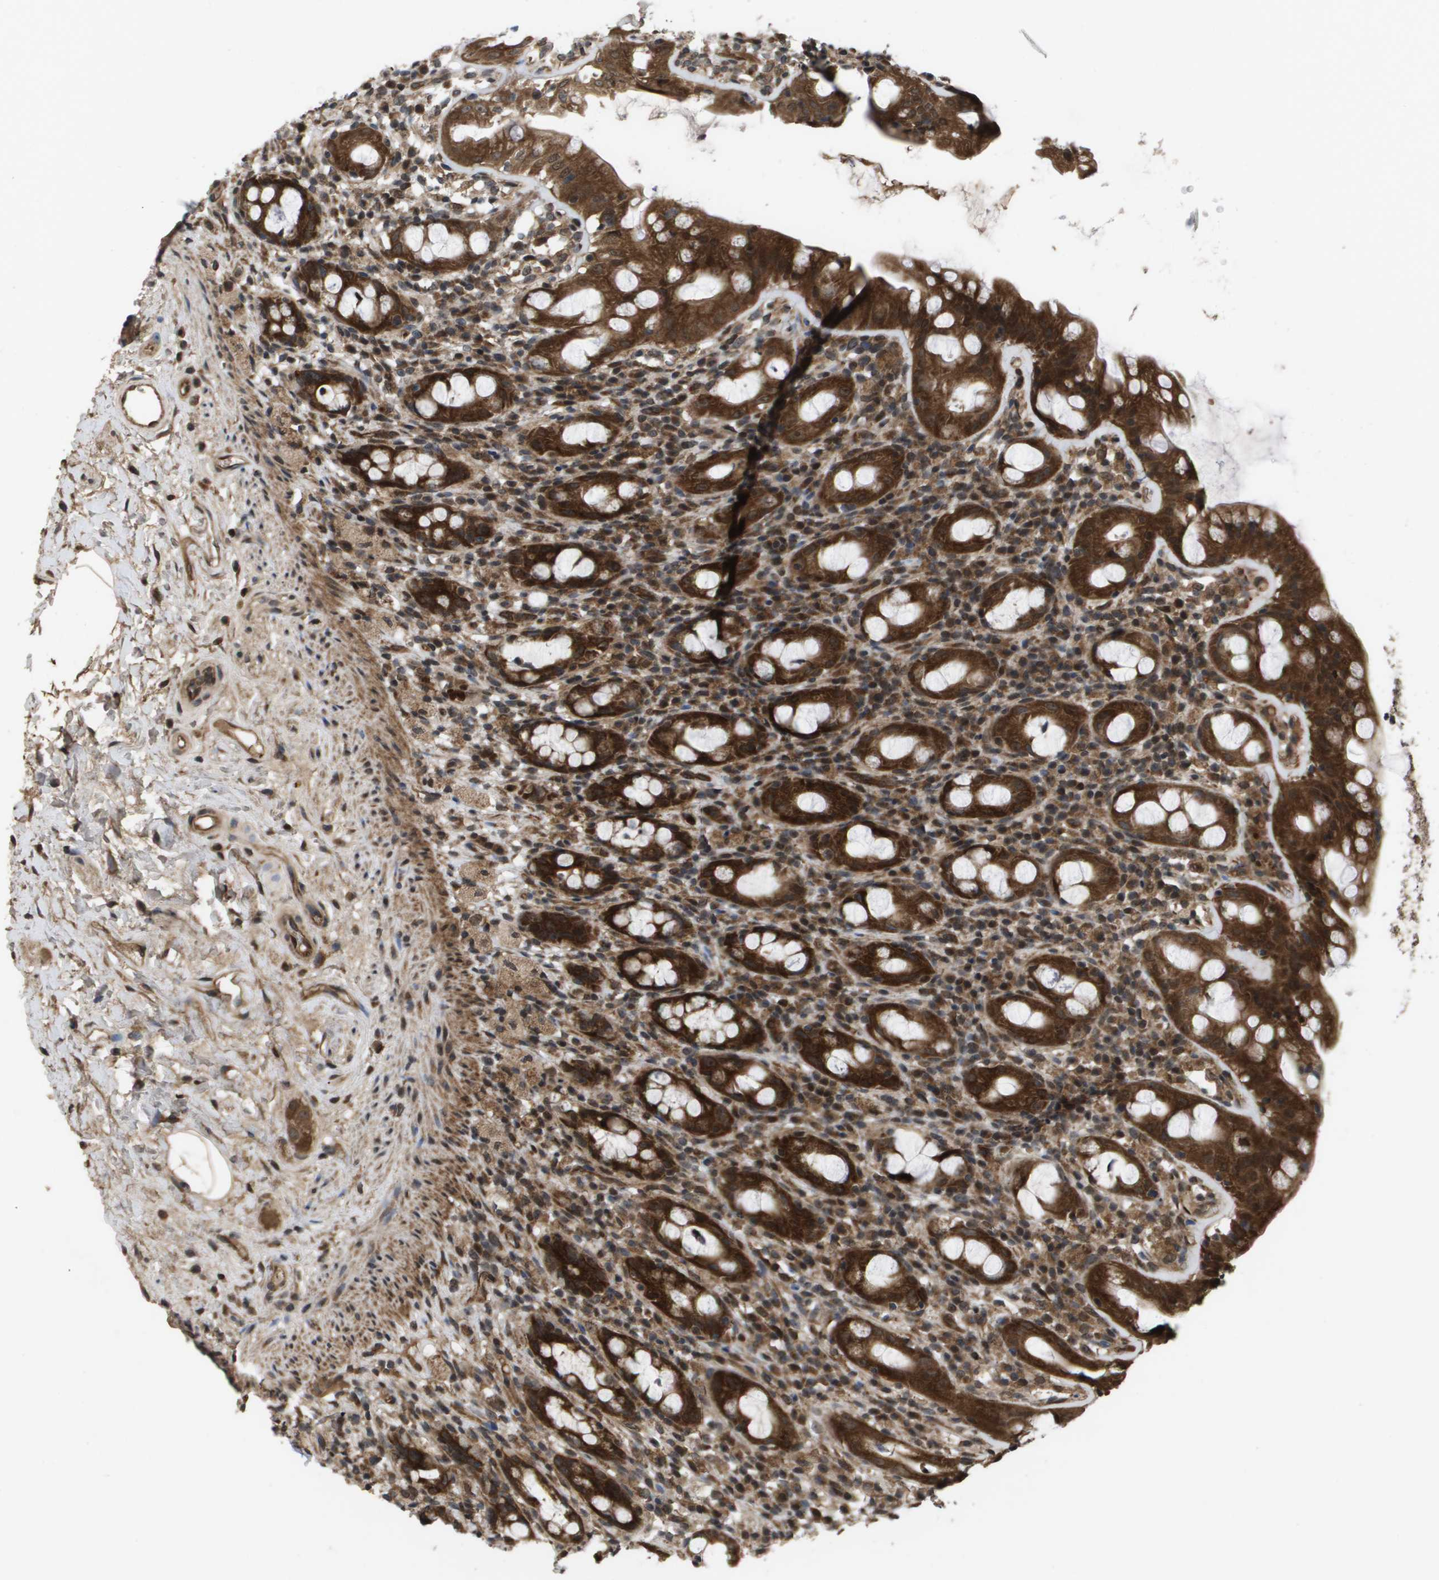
{"staining": {"intensity": "moderate", "quantity": ">75%", "location": "cytoplasmic/membranous"}, "tissue": "rectum", "cell_type": "Glandular cells", "image_type": "normal", "snomed": [{"axis": "morphology", "description": "Normal tissue, NOS"}, {"axis": "topography", "description": "Rectum"}], "caption": "Approximately >75% of glandular cells in unremarkable rectum show moderate cytoplasmic/membranous protein staining as visualized by brown immunohistochemical staining.", "gene": "SPTLC1", "patient": {"sex": "male", "age": 44}}